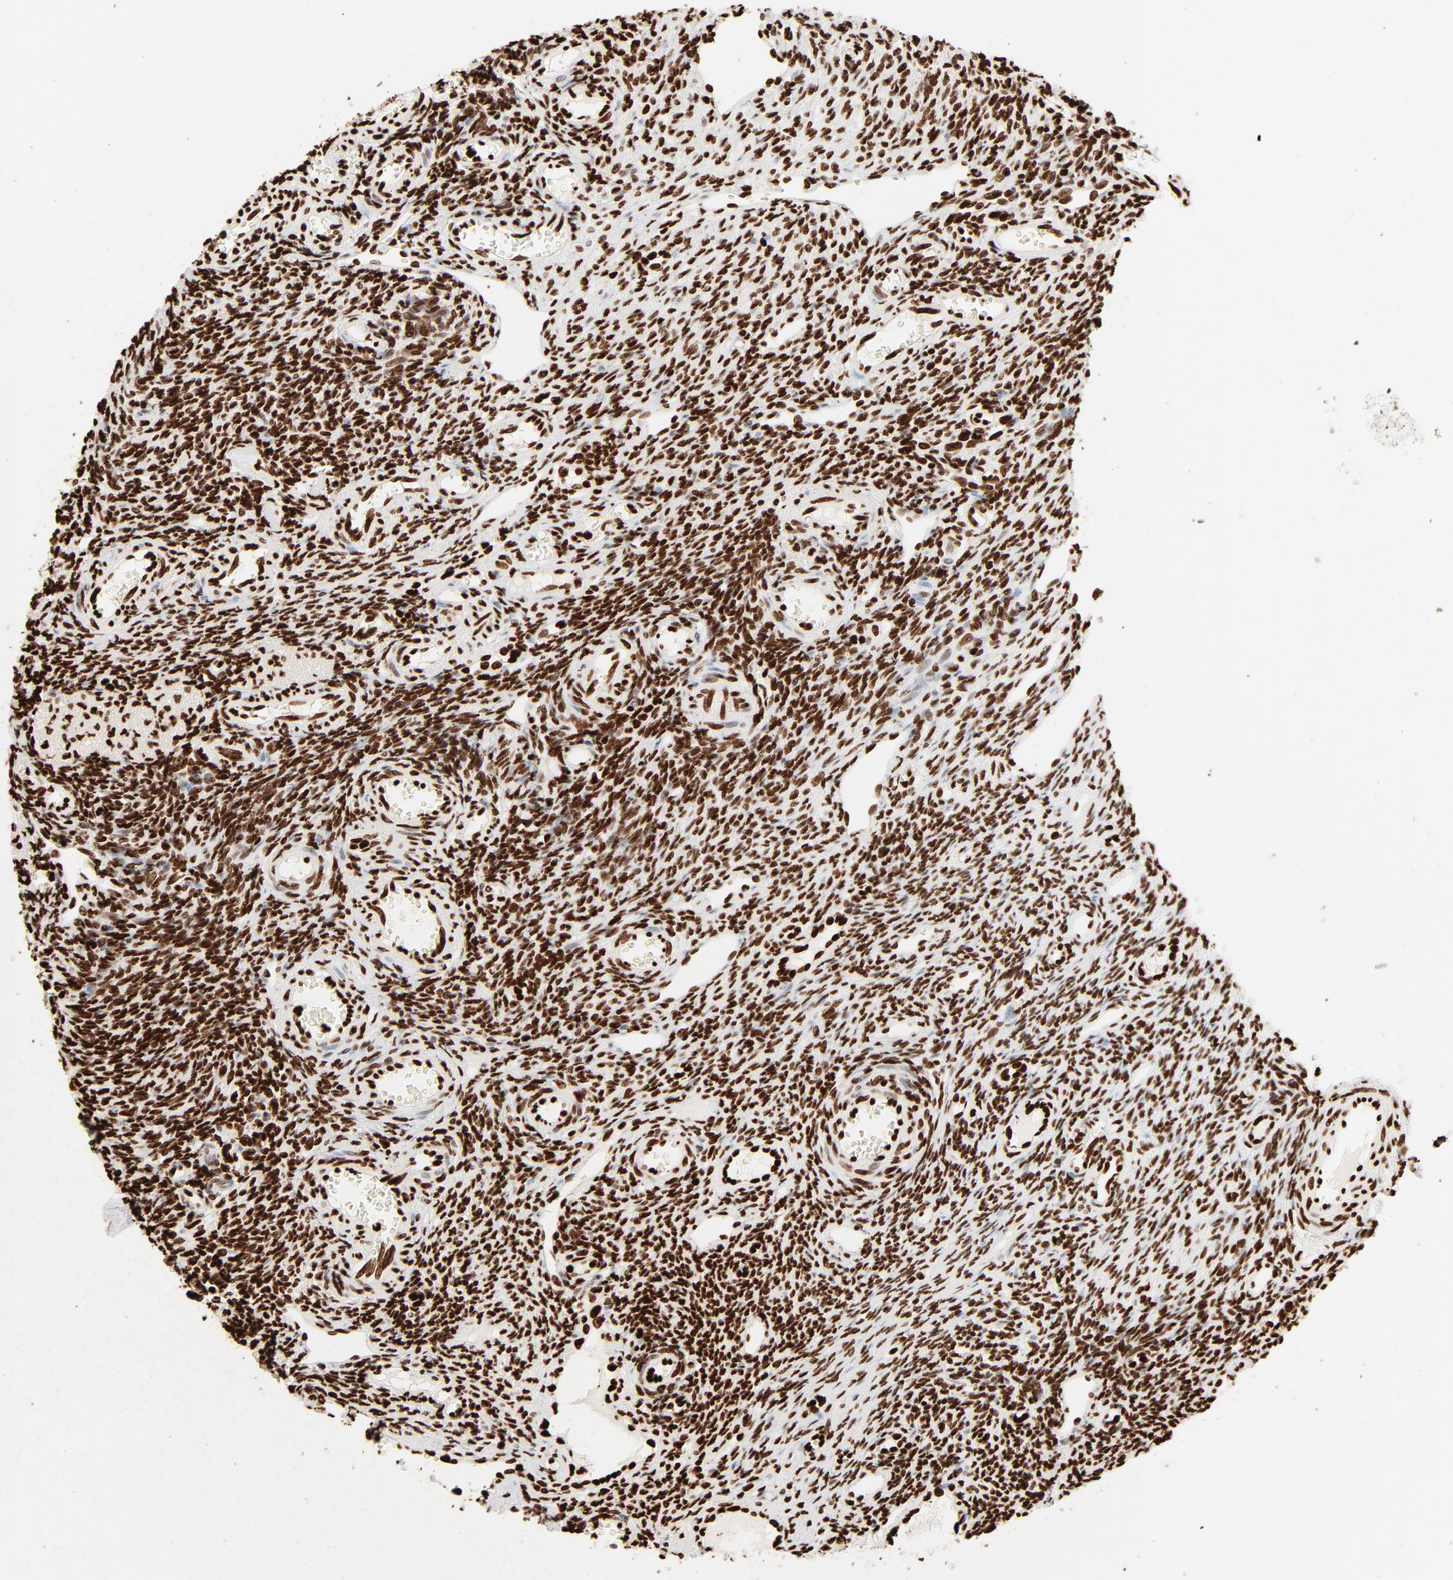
{"staining": {"intensity": "strong", "quantity": ">75%", "location": "nuclear"}, "tissue": "ovary", "cell_type": "Ovarian stroma cells", "image_type": "normal", "snomed": [{"axis": "morphology", "description": "Normal tissue, NOS"}, {"axis": "topography", "description": "Ovary"}], "caption": "Protein staining reveals strong nuclear staining in about >75% of ovarian stroma cells in benign ovary. The protein of interest is shown in brown color, while the nuclei are stained blue.", "gene": "HMGB1", "patient": {"sex": "female", "age": 33}}